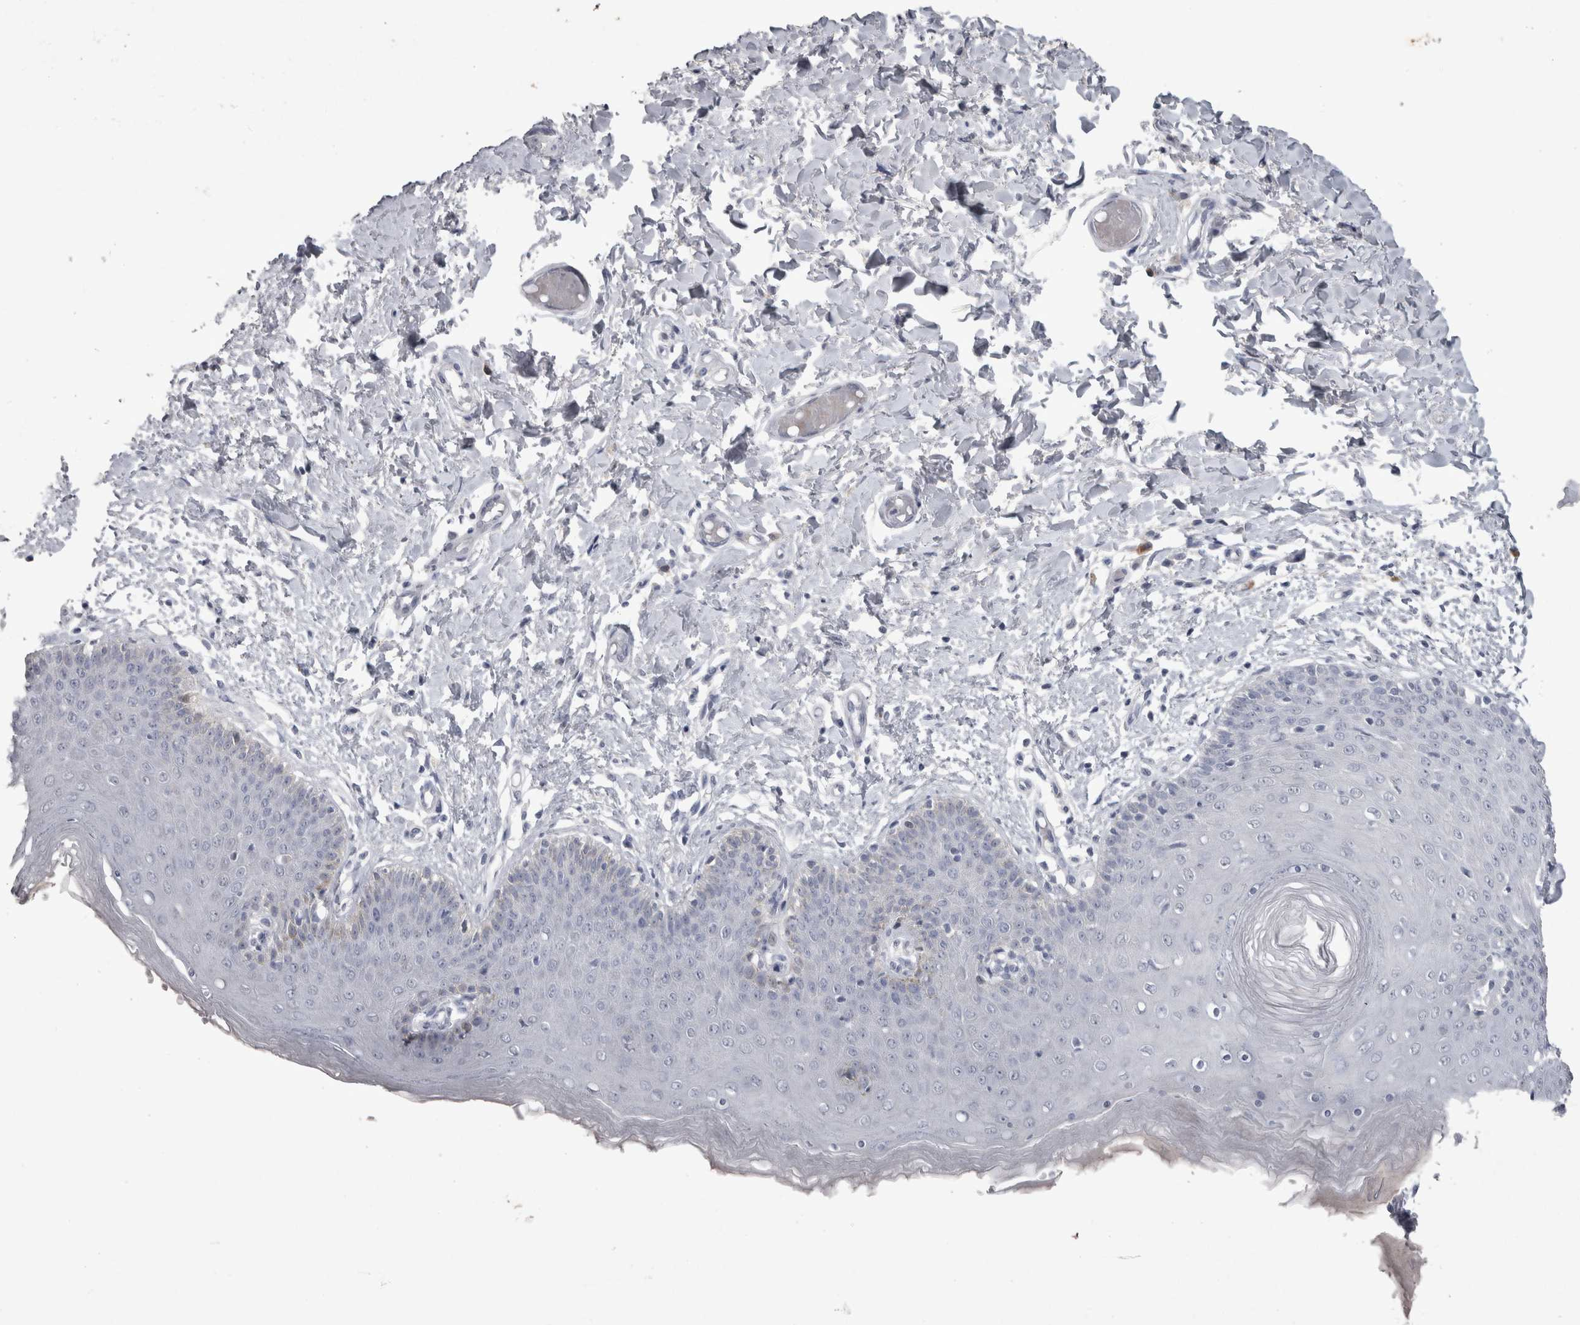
{"staining": {"intensity": "negative", "quantity": "none", "location": "none"}, "tissue": "skin", "cell_type": "Epidermal cells", "image_type": "normal", "snomed": [{"axis": "morphology", "description": "Normal tissue, NOS"}, {"axis": "topography", "description": "Vulva"}], "caption": "IHC histopathology image of normal skin: human skin stained with DAB exhibits no significant protein expression in epidermal cells.", "gene": "PDX1", "patient": {"sex": "female", "age": 66}}